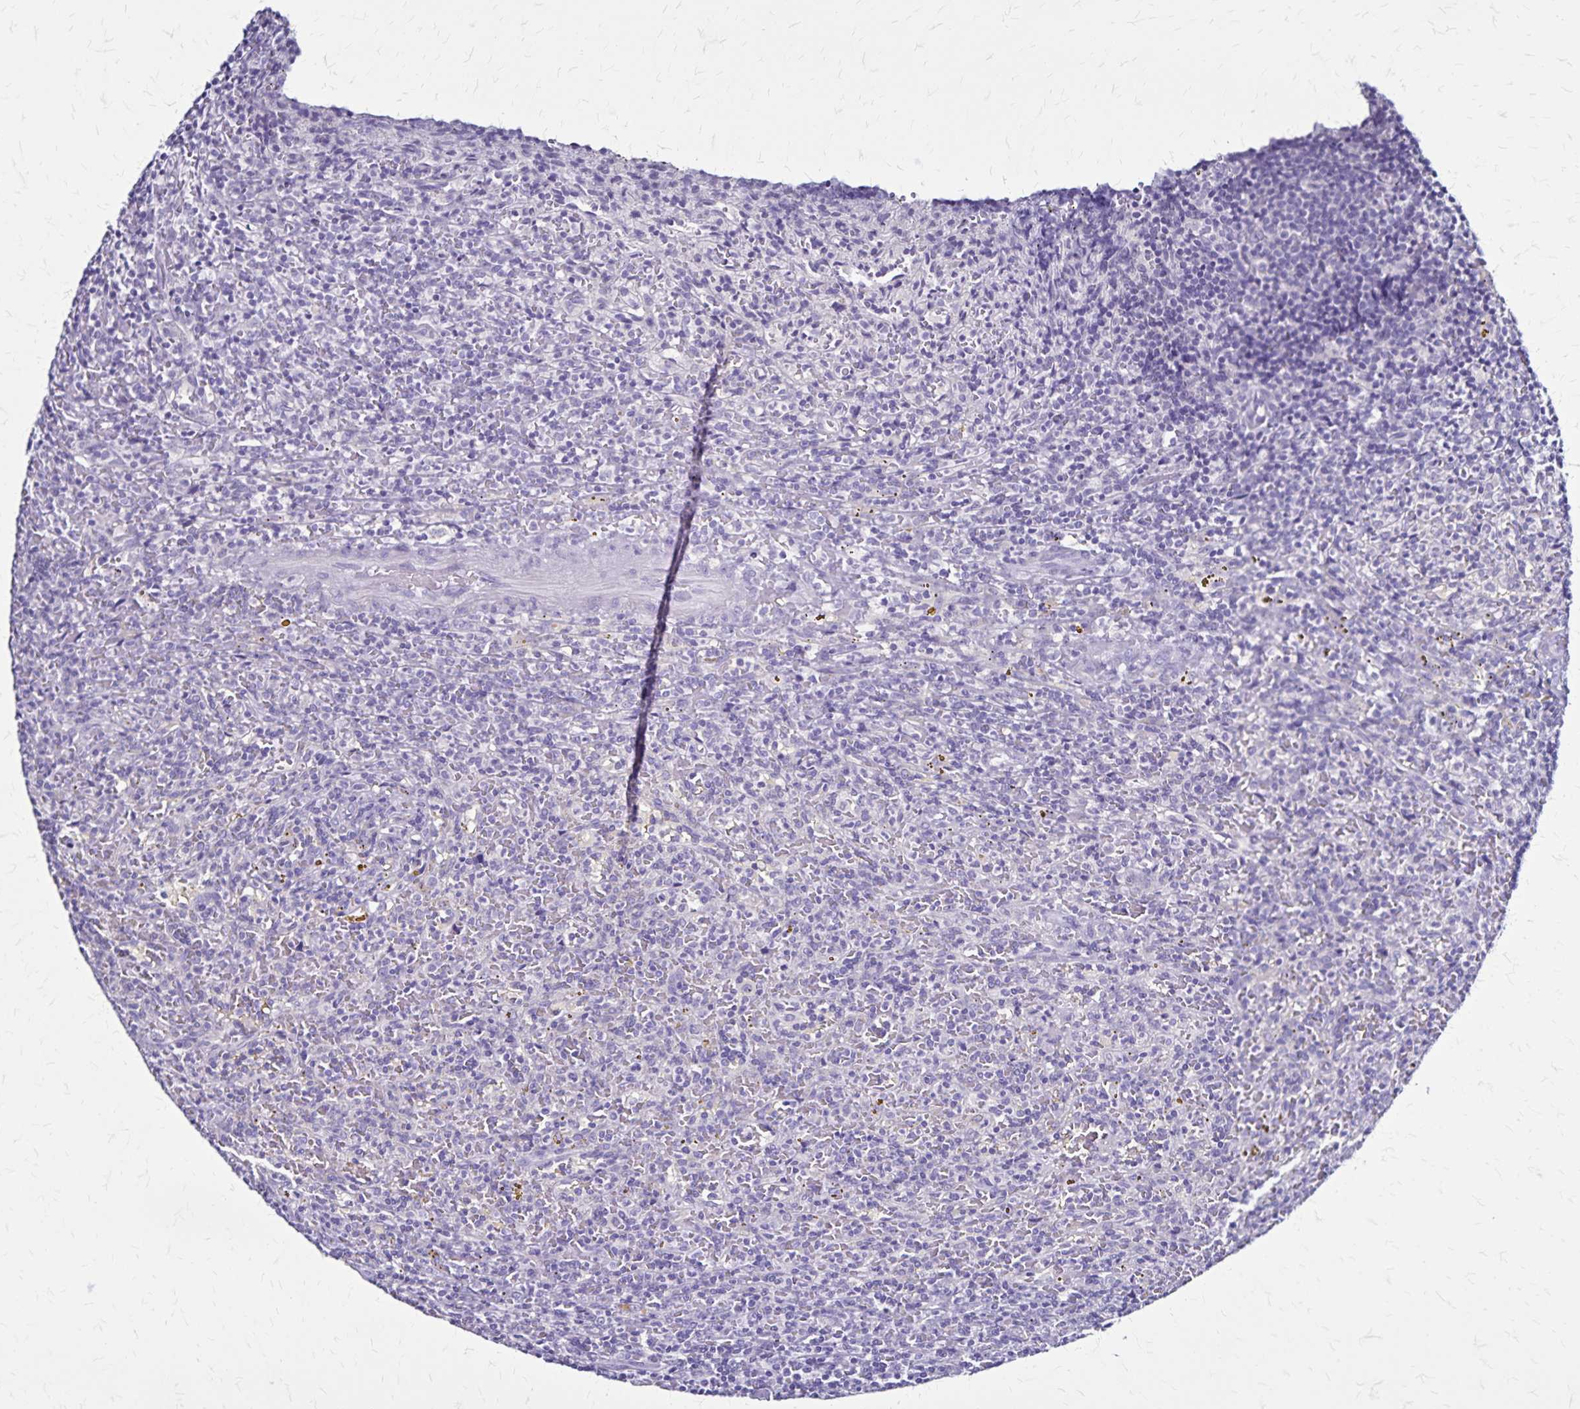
{"staining": {"intensity": "negative", "quantity": "none", "location": "none"}, "tissue": "lymphoma", "cell_type": "Tumor cells", "image_type": "cancer", "snomed": [{"axis": "morphology", "description": "Malignant lymphoma, non-Hodgkin's type, Low grade"}, {"axis": "topography", "description": "Spleen"}], "caption": "An IHC image of lymphoma is shown. There is no staining in tumor cells of lymphoma.", "gene": "PLXNA4", "patient": {"sex": "female", "age": 70}}